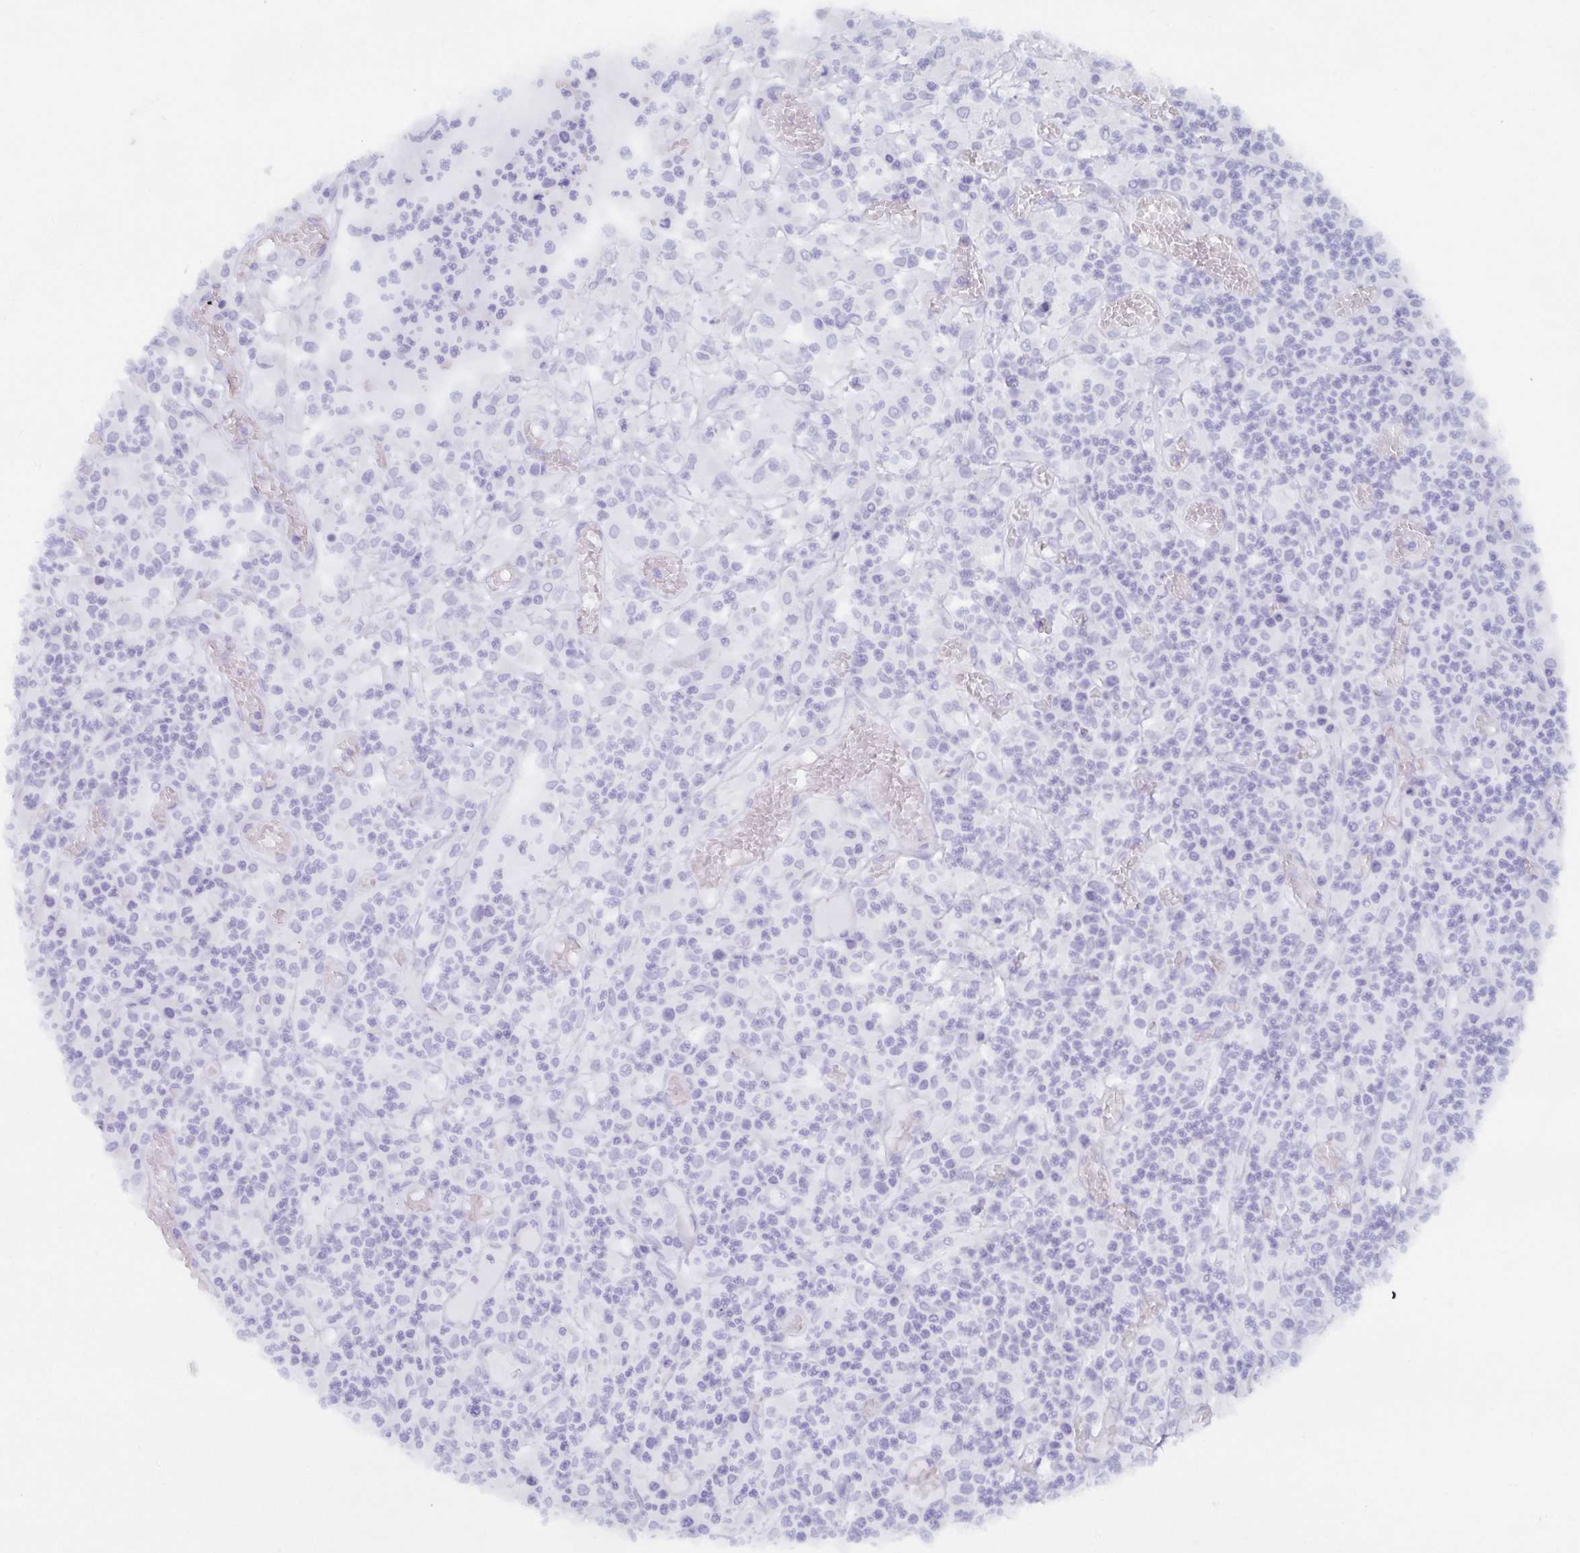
{"staining": {"intensity": "negative", "quantity": "none", "location": "none"}, "tissue": "colorectal cancer", "cell_type": "Tumor cells", "image_type": "cancer", "snomed": [{"axis": "morphology", "description": "Normal tissue, NOS"}, {"axis": "morphology", "description": "Adenocarcinoma, NOS"}, {"axis": "topography", "description": "Colon"}], "caption": "This is a micrograph of IHC staining of adenocarcinoma (colorectal), which shows no expression in tumor cells. The staining was performed using DAB (3,3'-diaminobenzidine) to visualize the protein expression in brown, while the nuclei were stained in blue with hematoxylin (Magnification: 20x).", "gene": "AGFG2", "patient": {"sex": "male", "age": 65}}